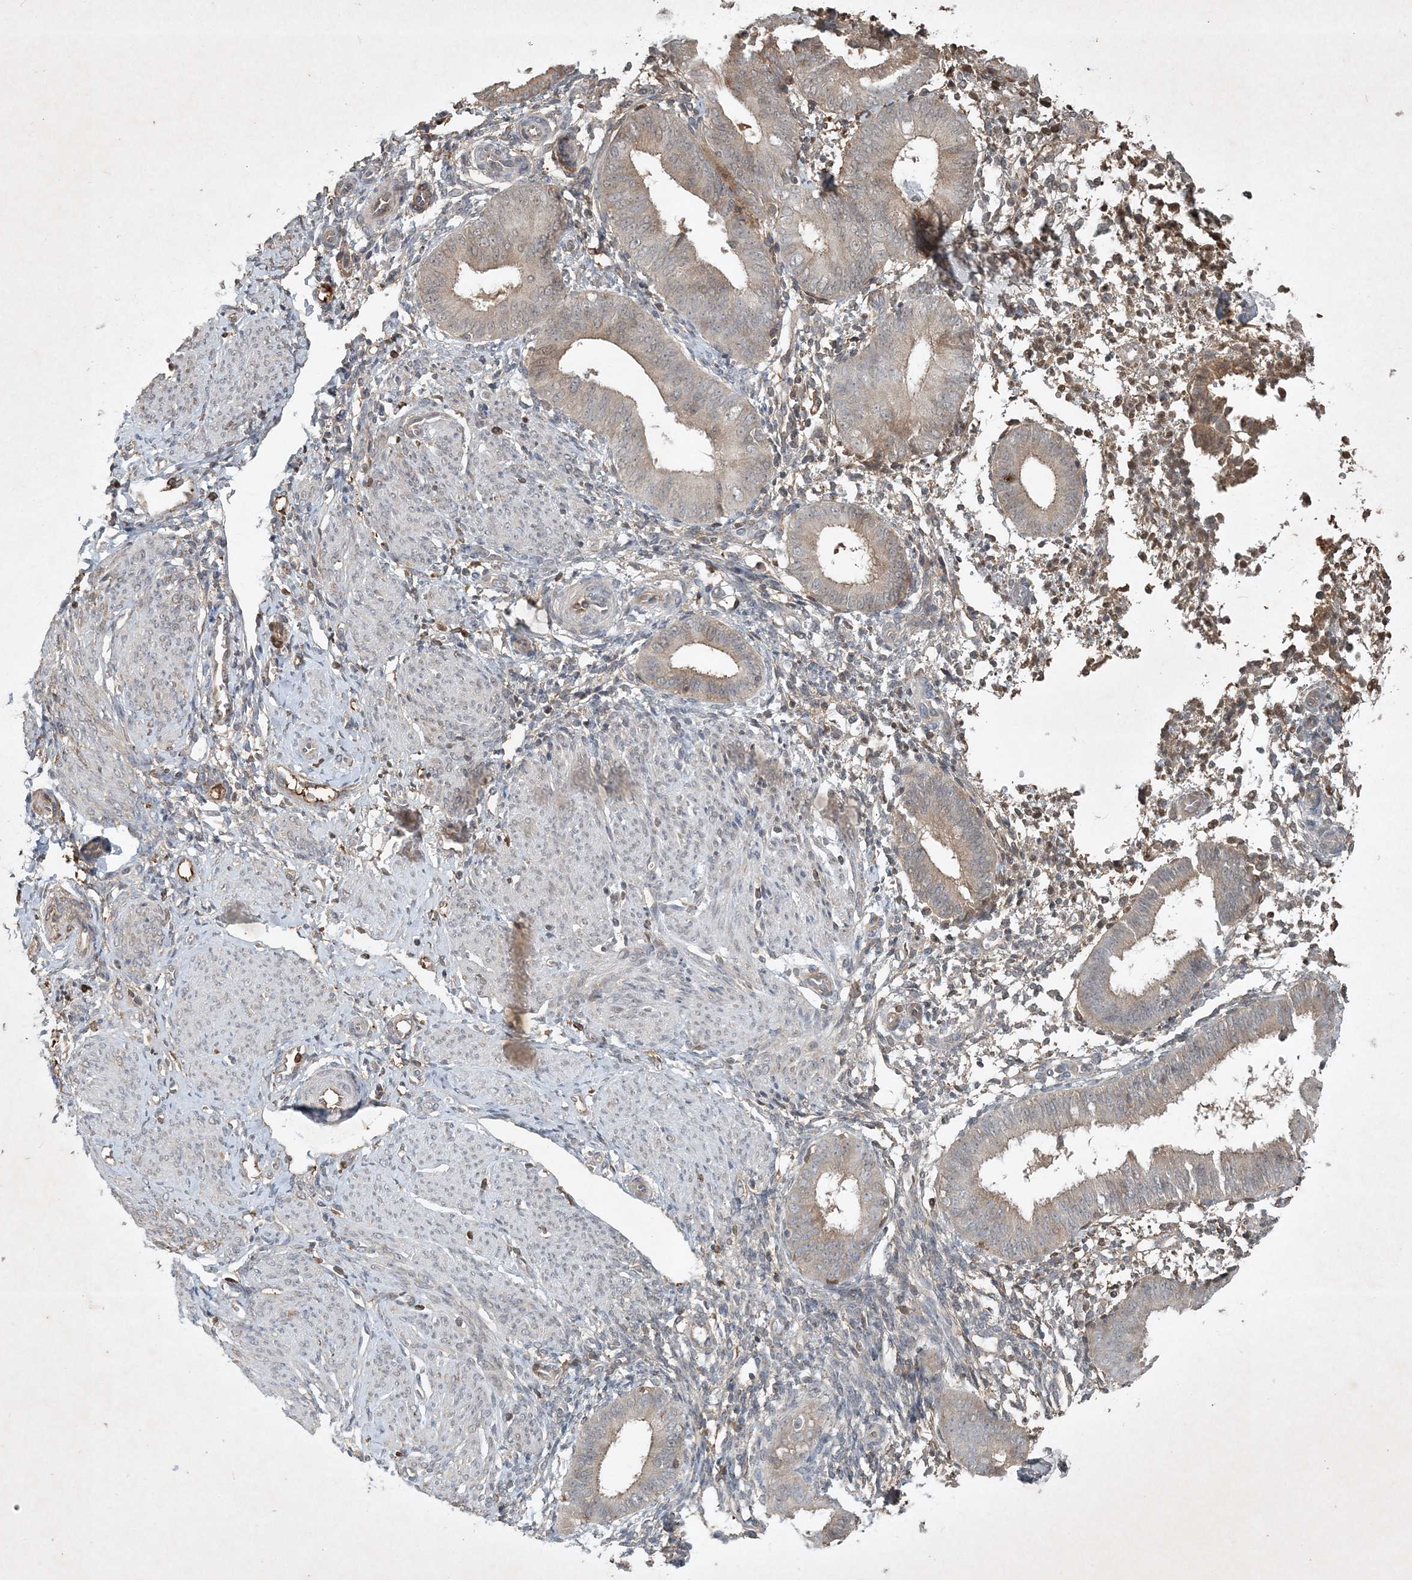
{"staining": {"intensity": "moderate", "quantity": "25%-75%", "location": "cytoplasmic/membranous"}, "tissue": "endometrium", "cell_type": "Cells in endometrial stroma", "image_type": "normal", "snomed": [{"axis": "morphology", "description": "Normal tissue, NOS"}, {"axis": "topography", "description": "Uterus"}, {"axis": "topography", "description": "Endometrium"}], "caption": "Immunohistochemistry of unremarkable human endometrium reveals medium levels of moderate cytoplasmic/membranous expression in about 25%-75% of cells in endometrial stroma.", "gene": "TNFAIP6", "patient": {"sex": "female", "age": 48}}